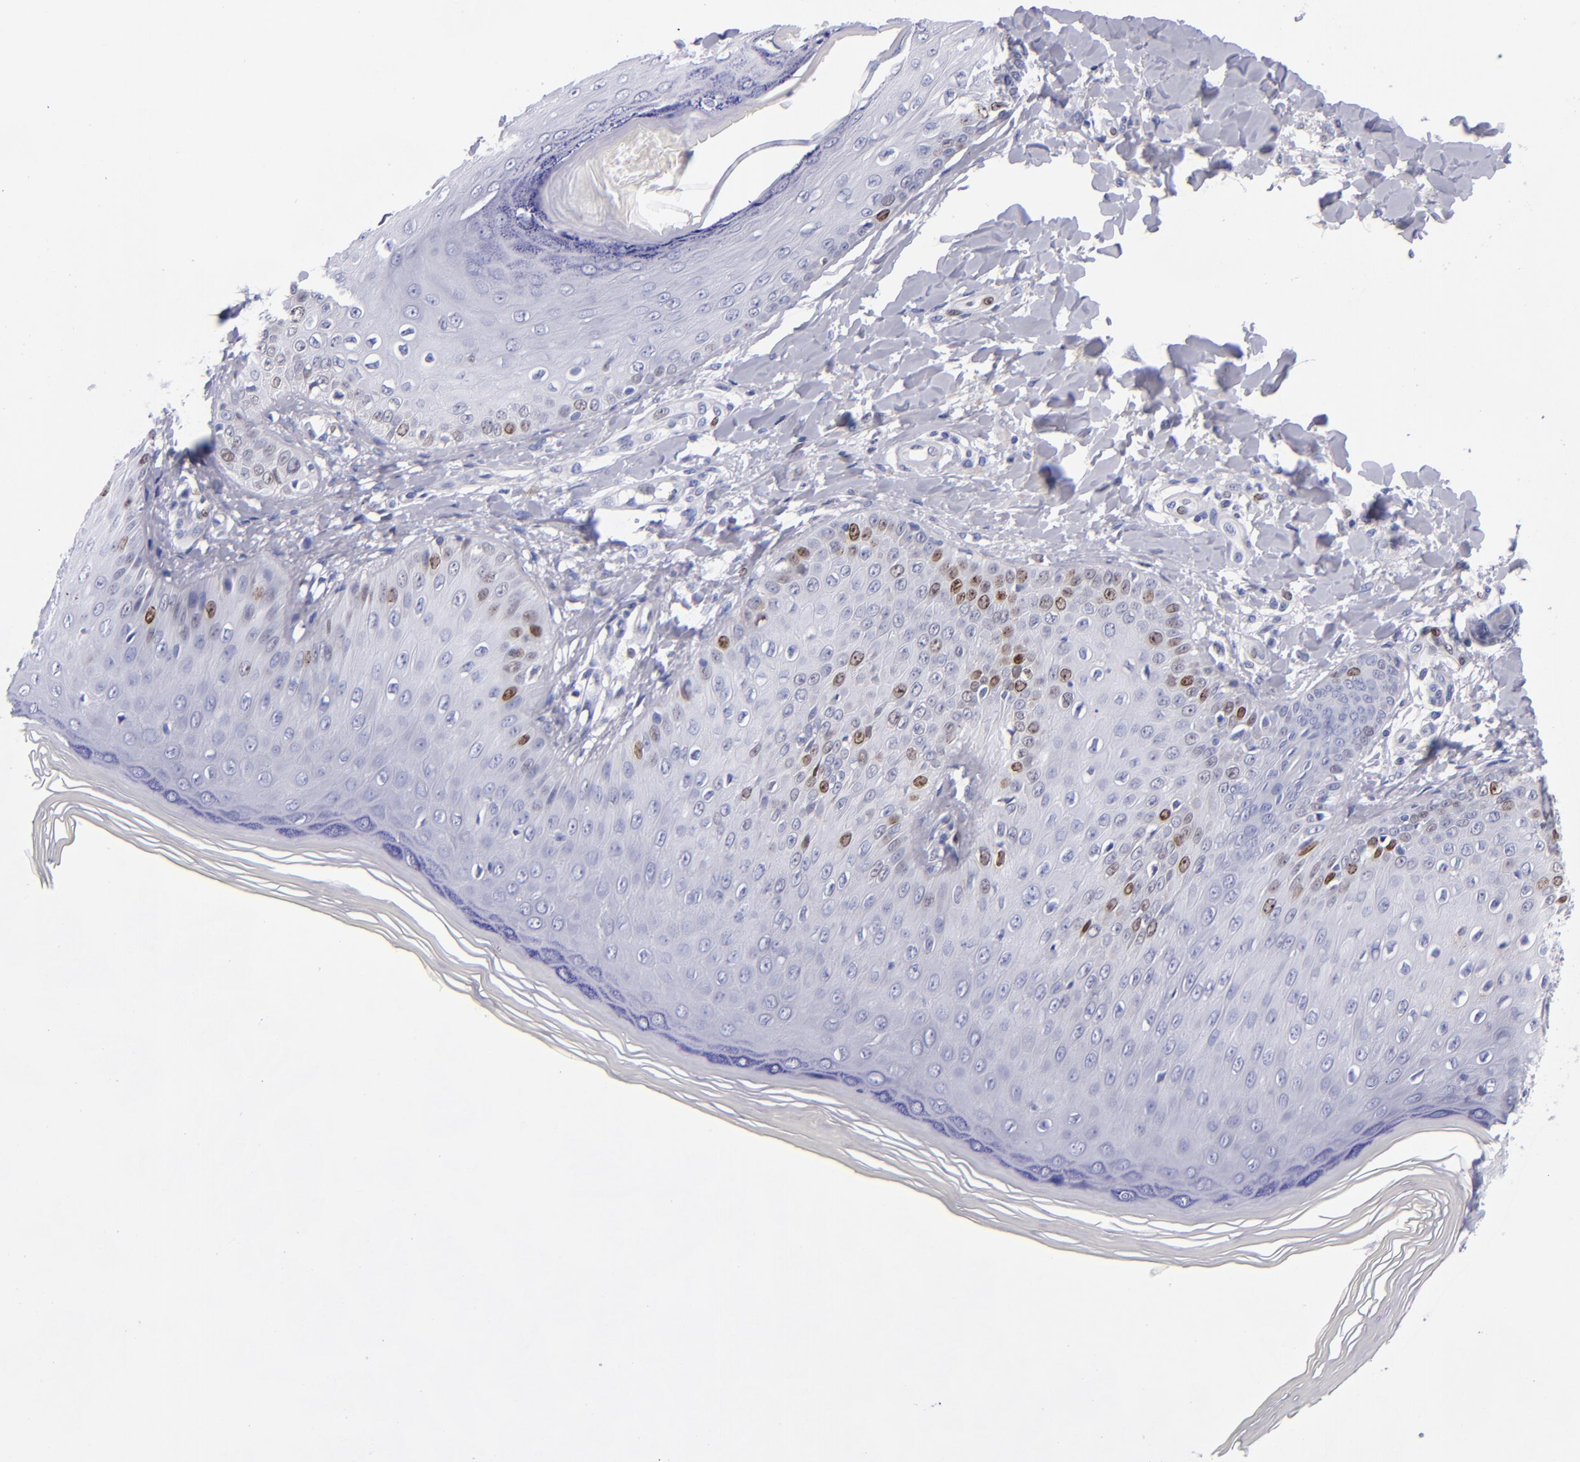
{"staining": {"intensity": "strong", "quantity": "25%-75%", "location": "nuclear"}, "tissue": "skin", "cell_type": "Epidermal cells", "image_type": "normal", "snomed": [{"axis": "morphology", "description": "Normal tissue, NOS"}, {"axis": "morphology", "description": "Inflammation, NOS"}, {"axis": "topography", "description": "Soft tissue"}, {"axis": "topography", "description": "Anal"}], "caption": "A histopathology image of human skin stained for a protein displays strong nuclear brown staining in epidermal cells.", "gene": "MCM7", "patient": {"sex": "female", "age": 15}}